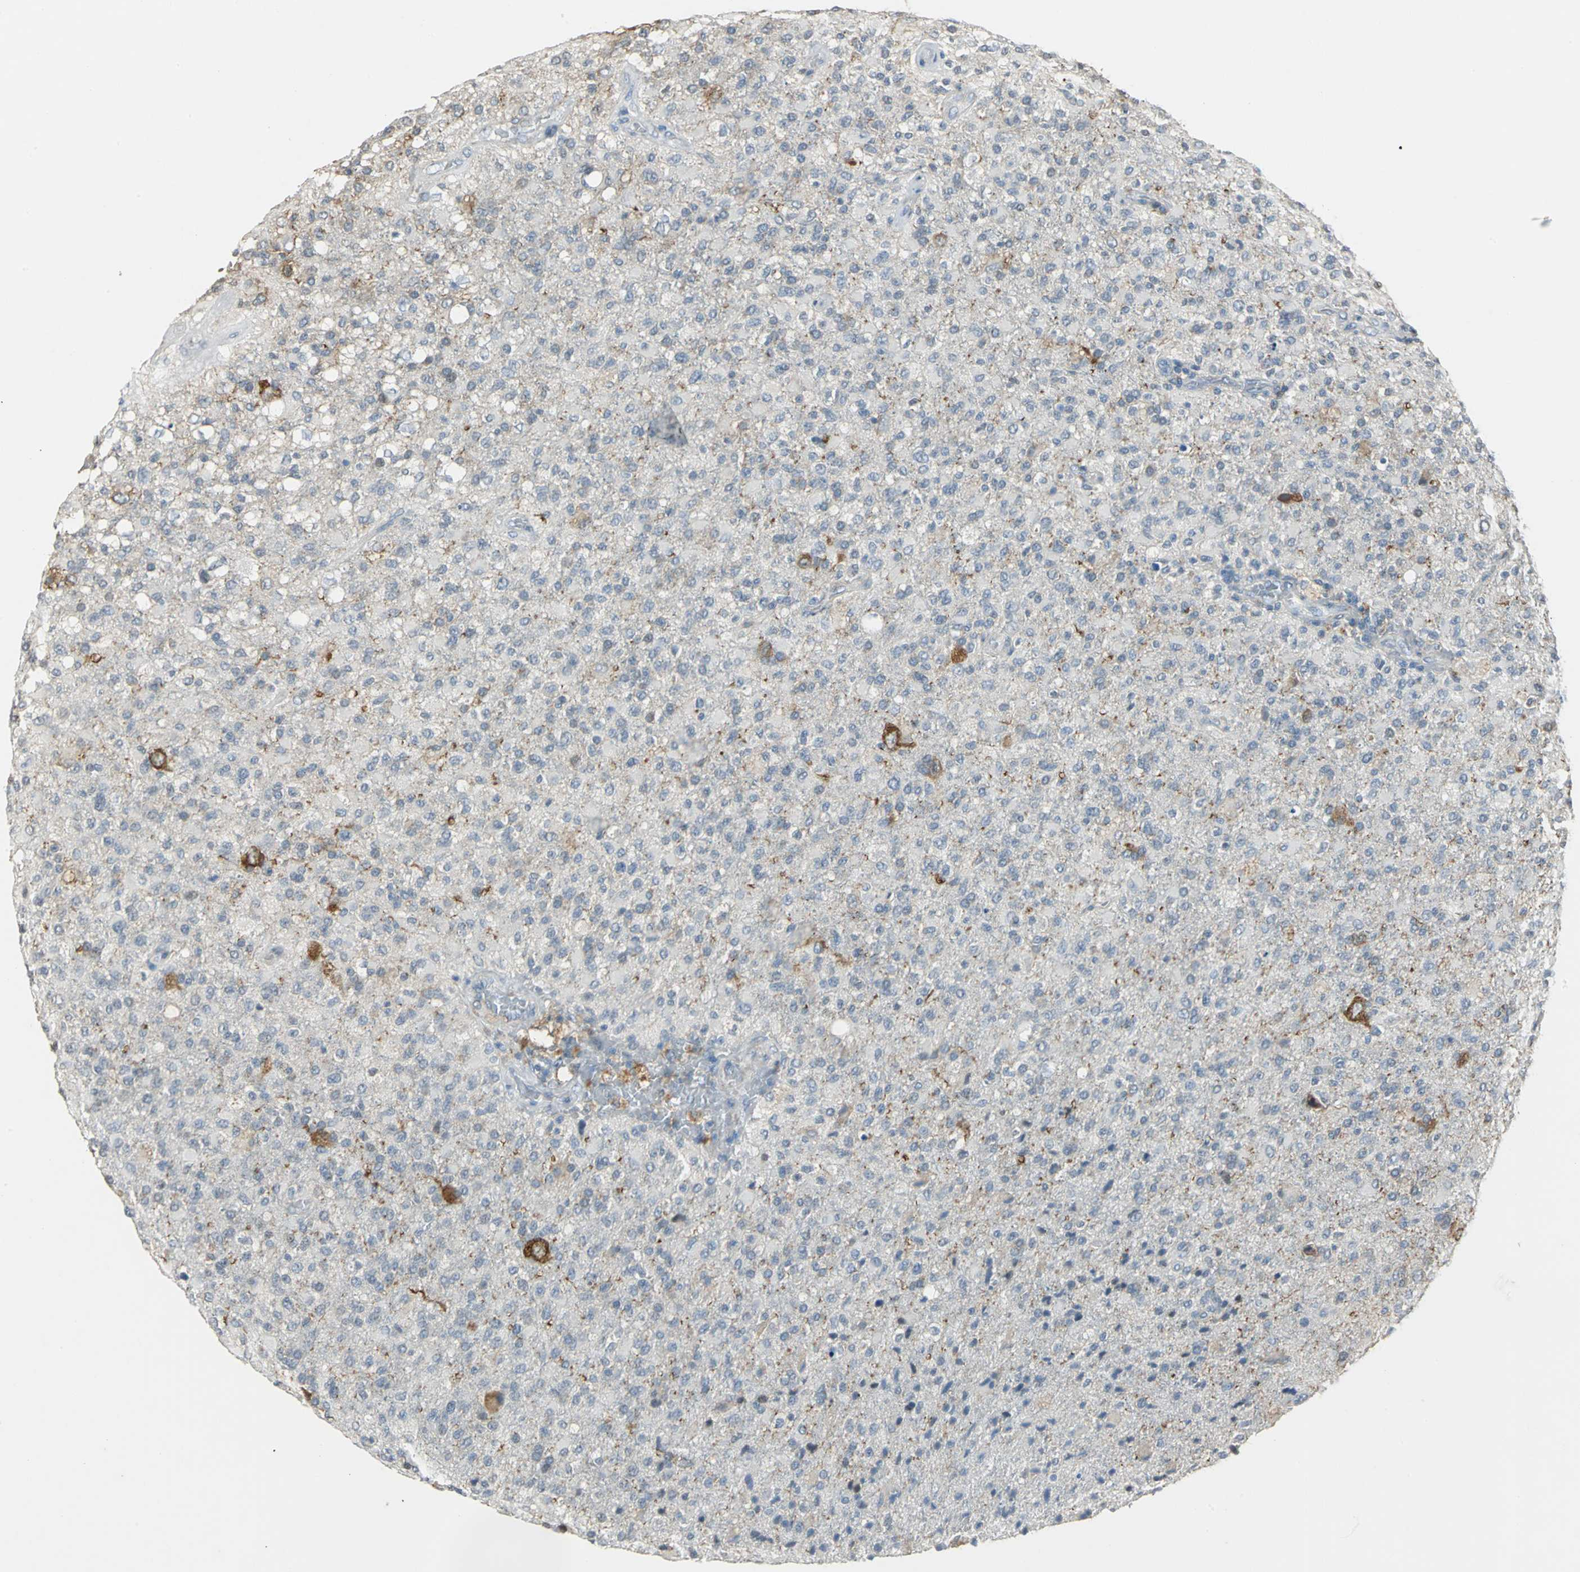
{"staining": {"intensity": "moderate", "quantity": "25%-75%", "location": "cytoplasmic/membranous"}, "tissue": "glioma", "cell_type": "Tumor cells", "image_type": "cancer", "snomed": [{"axis": "morphology", "description": "Glioma, malignant, High grade"}, {"axis": "topography", "description": "Brain"}], "caption": "A brown stain shows moderate cytoplasmic/membranous expression of a protein in human glioma tumor cells.", "gene": "JADE3", "patient": {"sex": "male", "age": 71}}